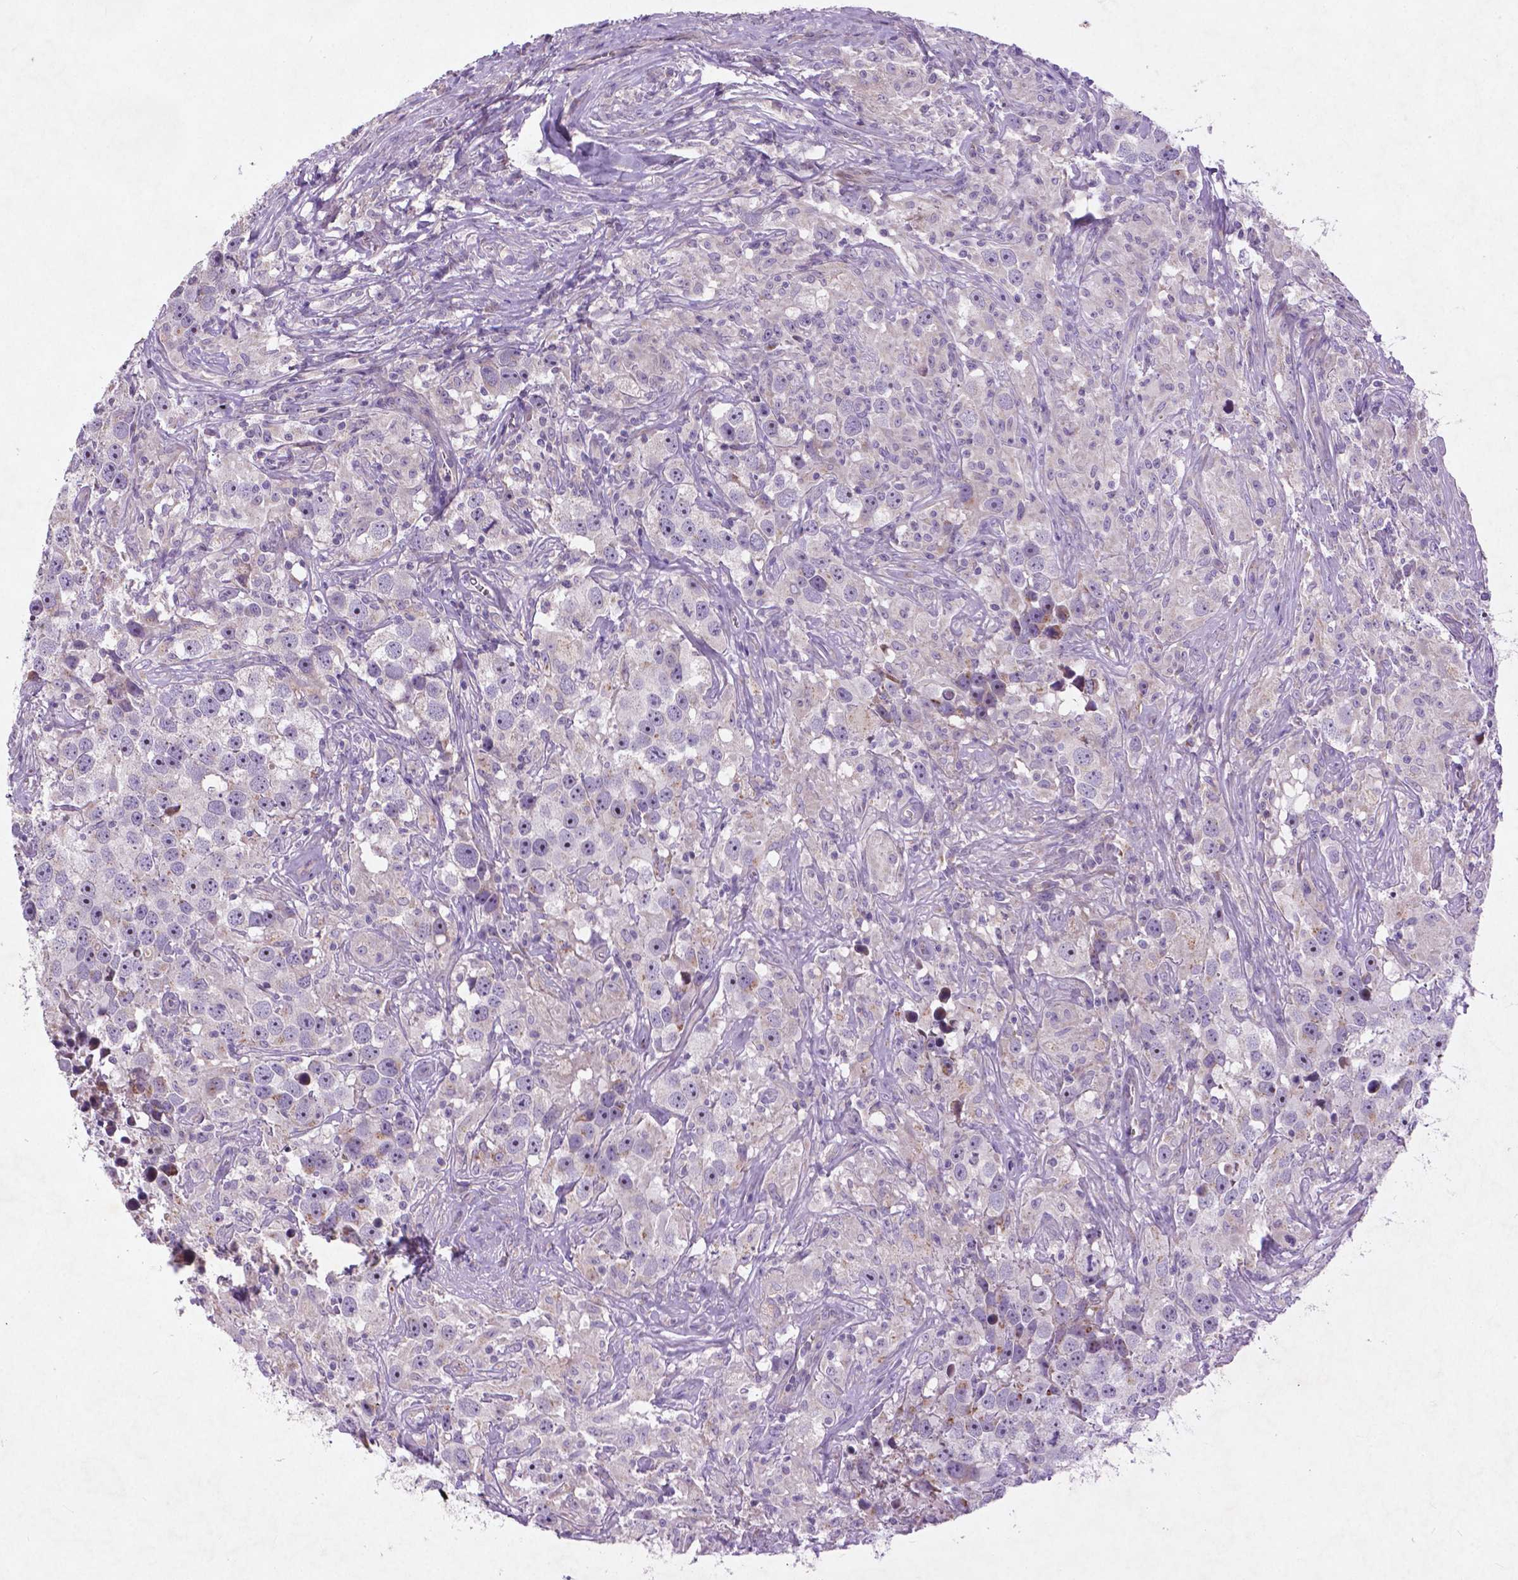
{"staining": {"intensity": "weak", "quantity": "<25%", "location": "nuclear"}, "tissue": "testis cancer", "cell_type": "Tumor cells", "image_type": "cancer", "snomed": [{"axis": "morphology", "description": "Seminoma, NOS"}, {"axis": "topography", "description": "Testis"}], "caption": "IHC micrograph of human testis seminoma stained for a protein (brown), which displays no positivity in tumor cells.", "gene": "ATG4D", "patient": {"sex": "male", "age": 49}}